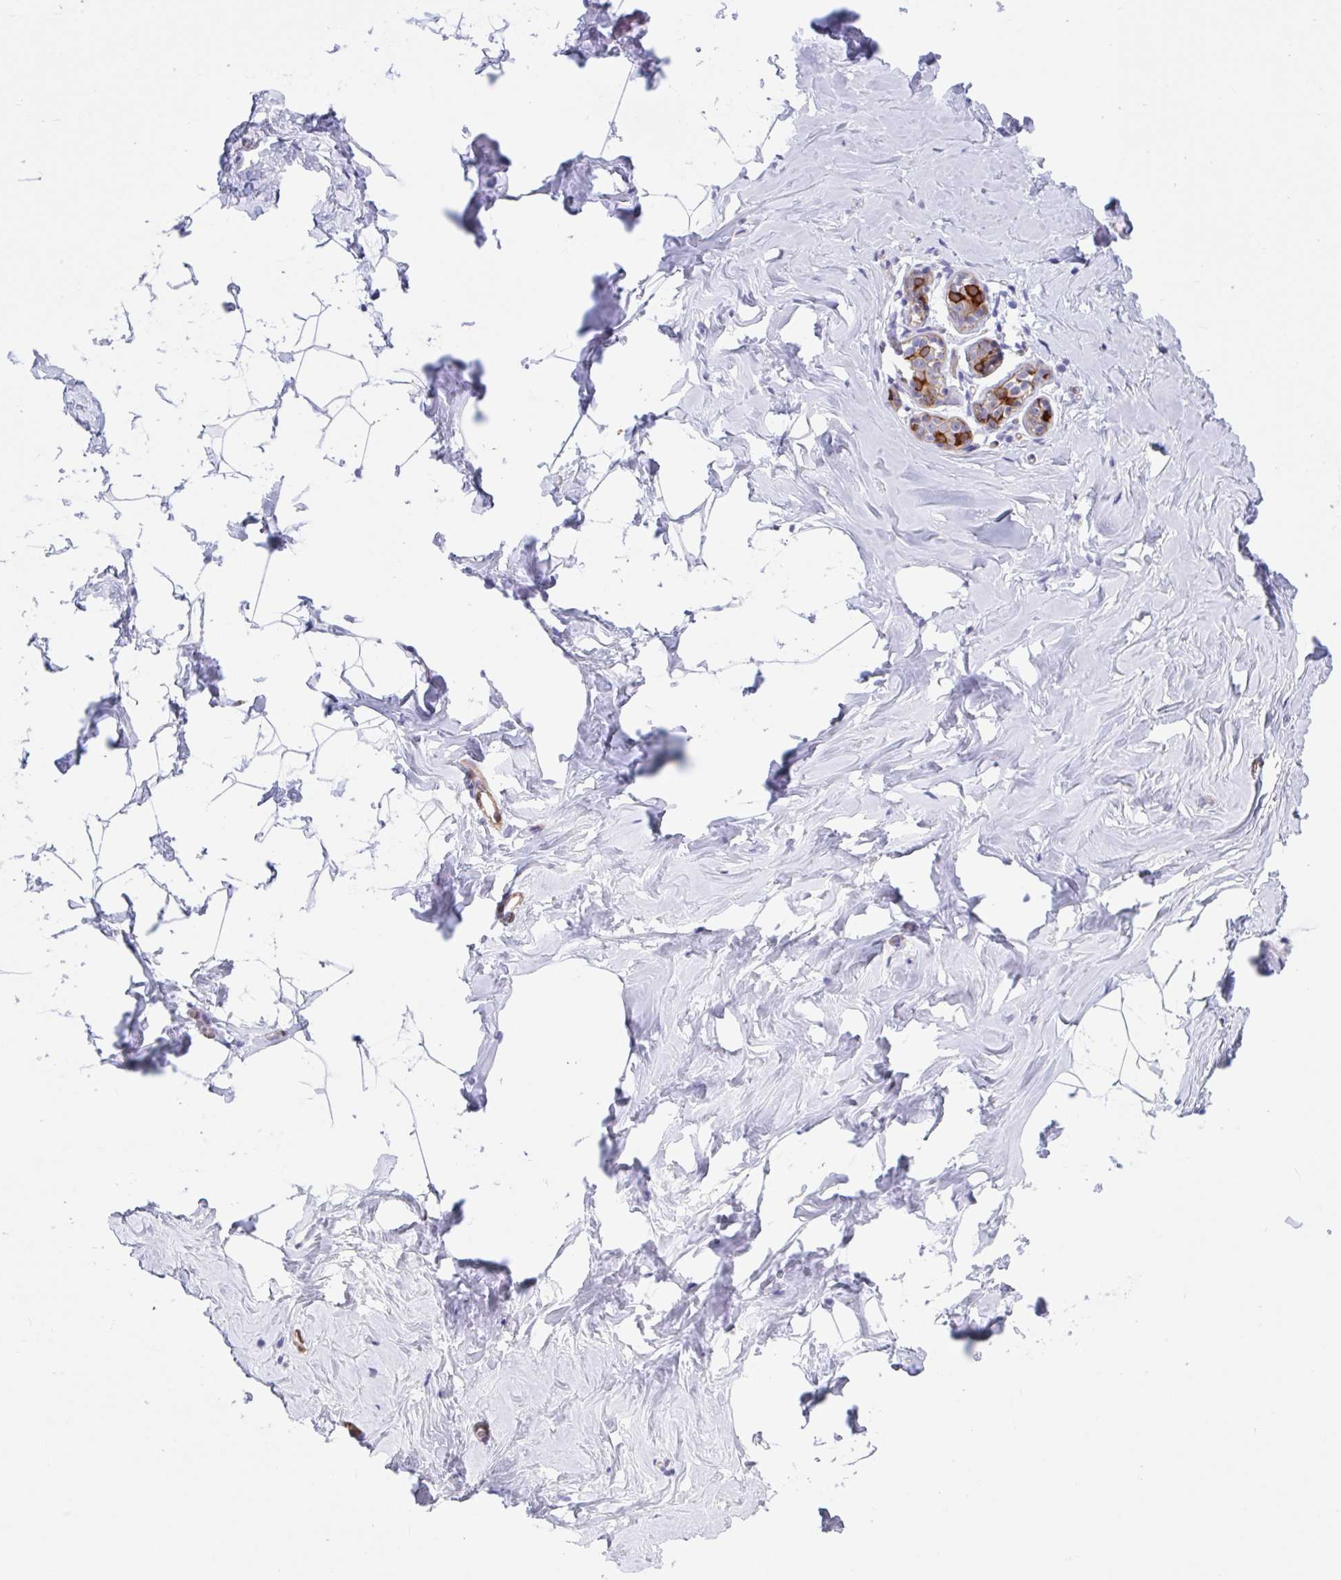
{"staining": {"intensity": "negative", "quantity": "none", "location": "none"}, "tissue": "breast", "cell_type": "Adipocytes", "image_type": "normal", "snomed": [{"axis": "morphology", "description": "Normal tissue, NOS"}, {"axis": "topography", "description": "Breast"}], "caption": "The micrograph displays no staining of adipocytes in benign breast.", "gene": "EFHD1", "patient": {"sex": "female", "age": 32}}